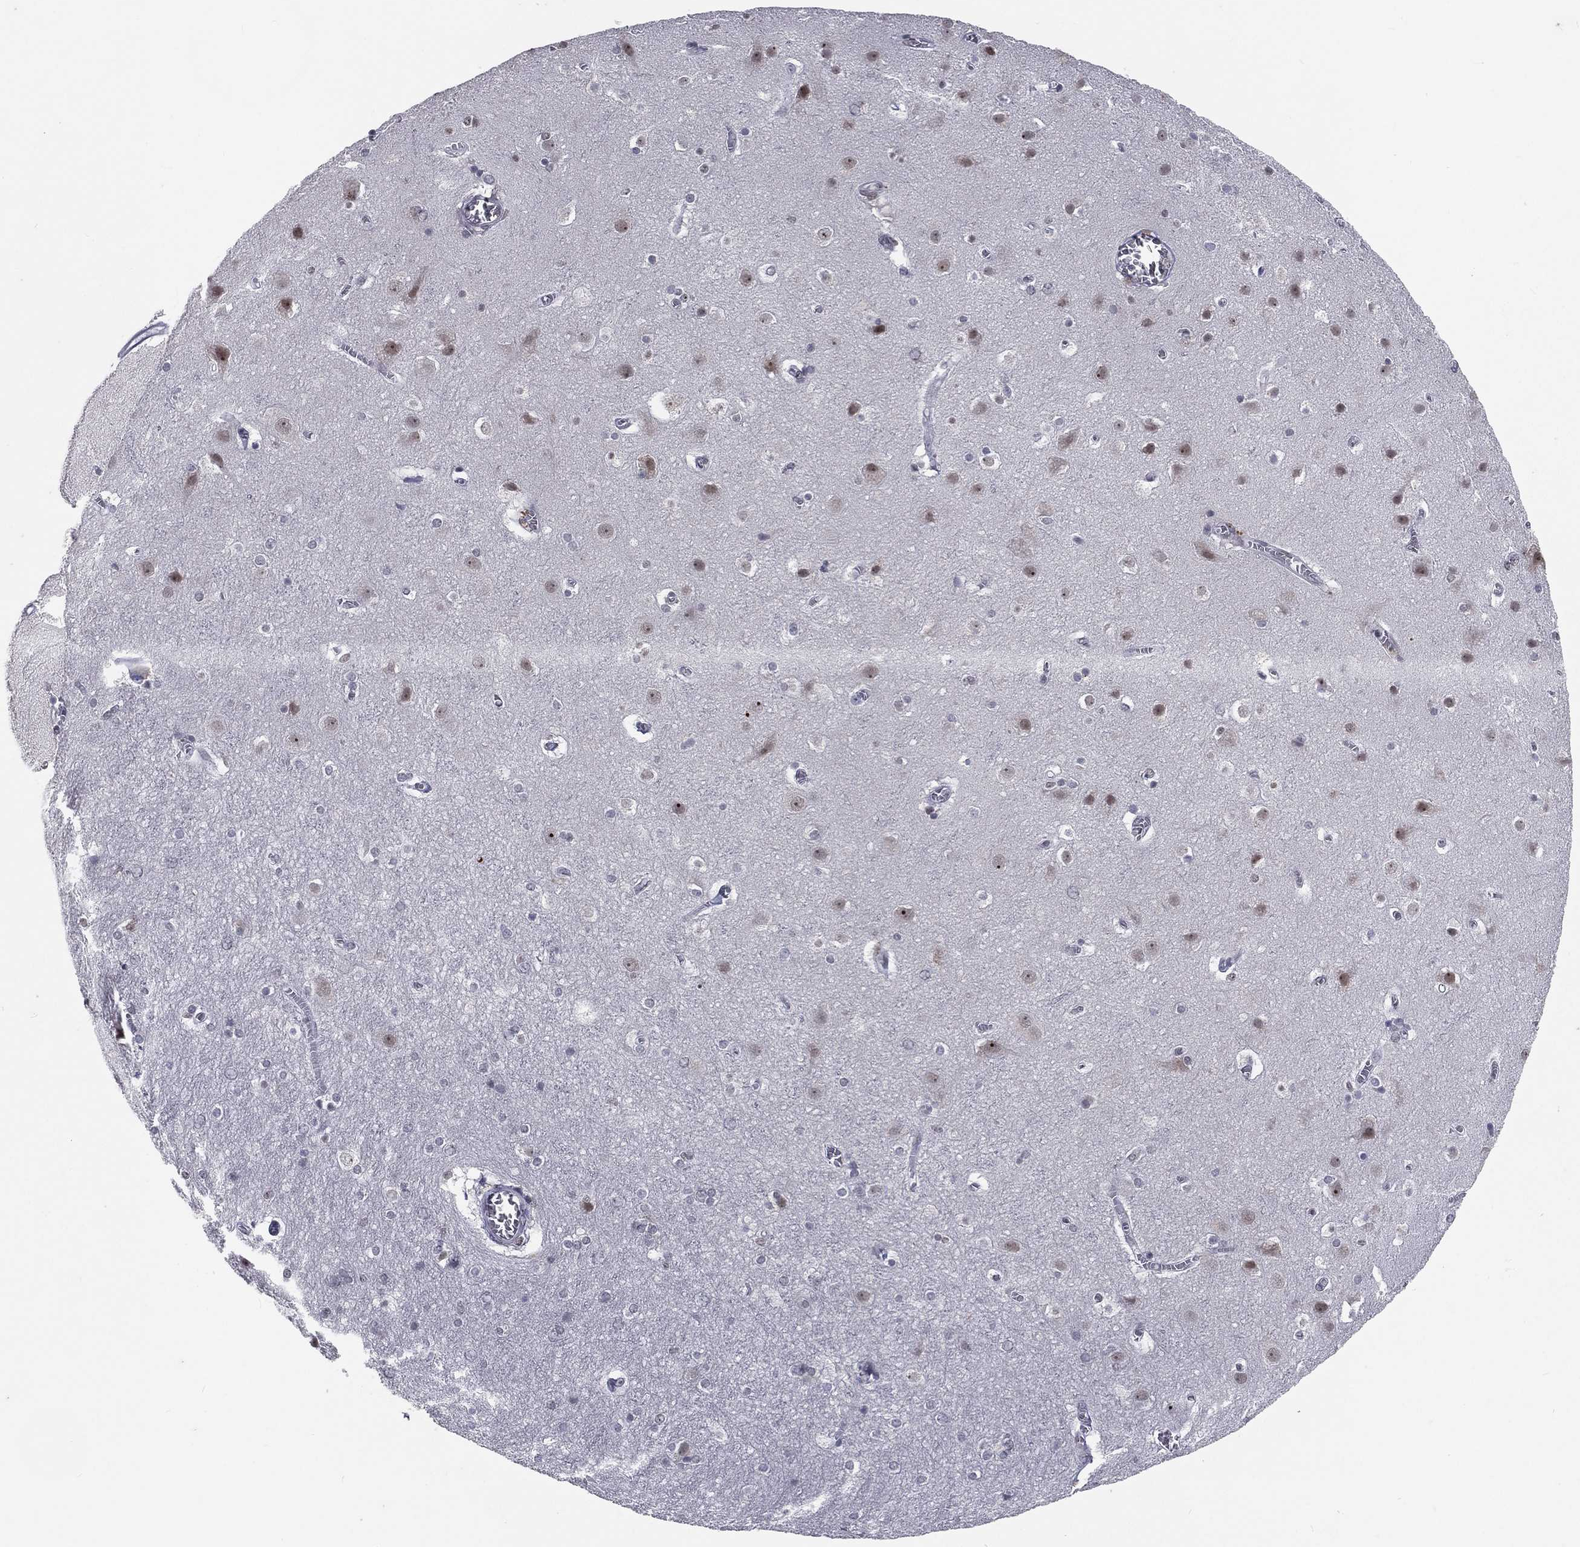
{"staining": {"intensity": "negative", "quantity": "none", "location": "none"}, "tissue": "cerebral cortex", "cell_type": "Endothelial cells", "image_type": "normal", "snomed": [{"axis": "morphology", "description": "Normal tissue, NOS"}, {"axis": "topography", "description": "Cerebral cortex"}], "caption": "Human cerebral cortex stained for a protein using immunohistochemistry exhibits no expression in endothelial cells.", "gene": "MORC2", "patient": {"sex": "male", "age": 59}}